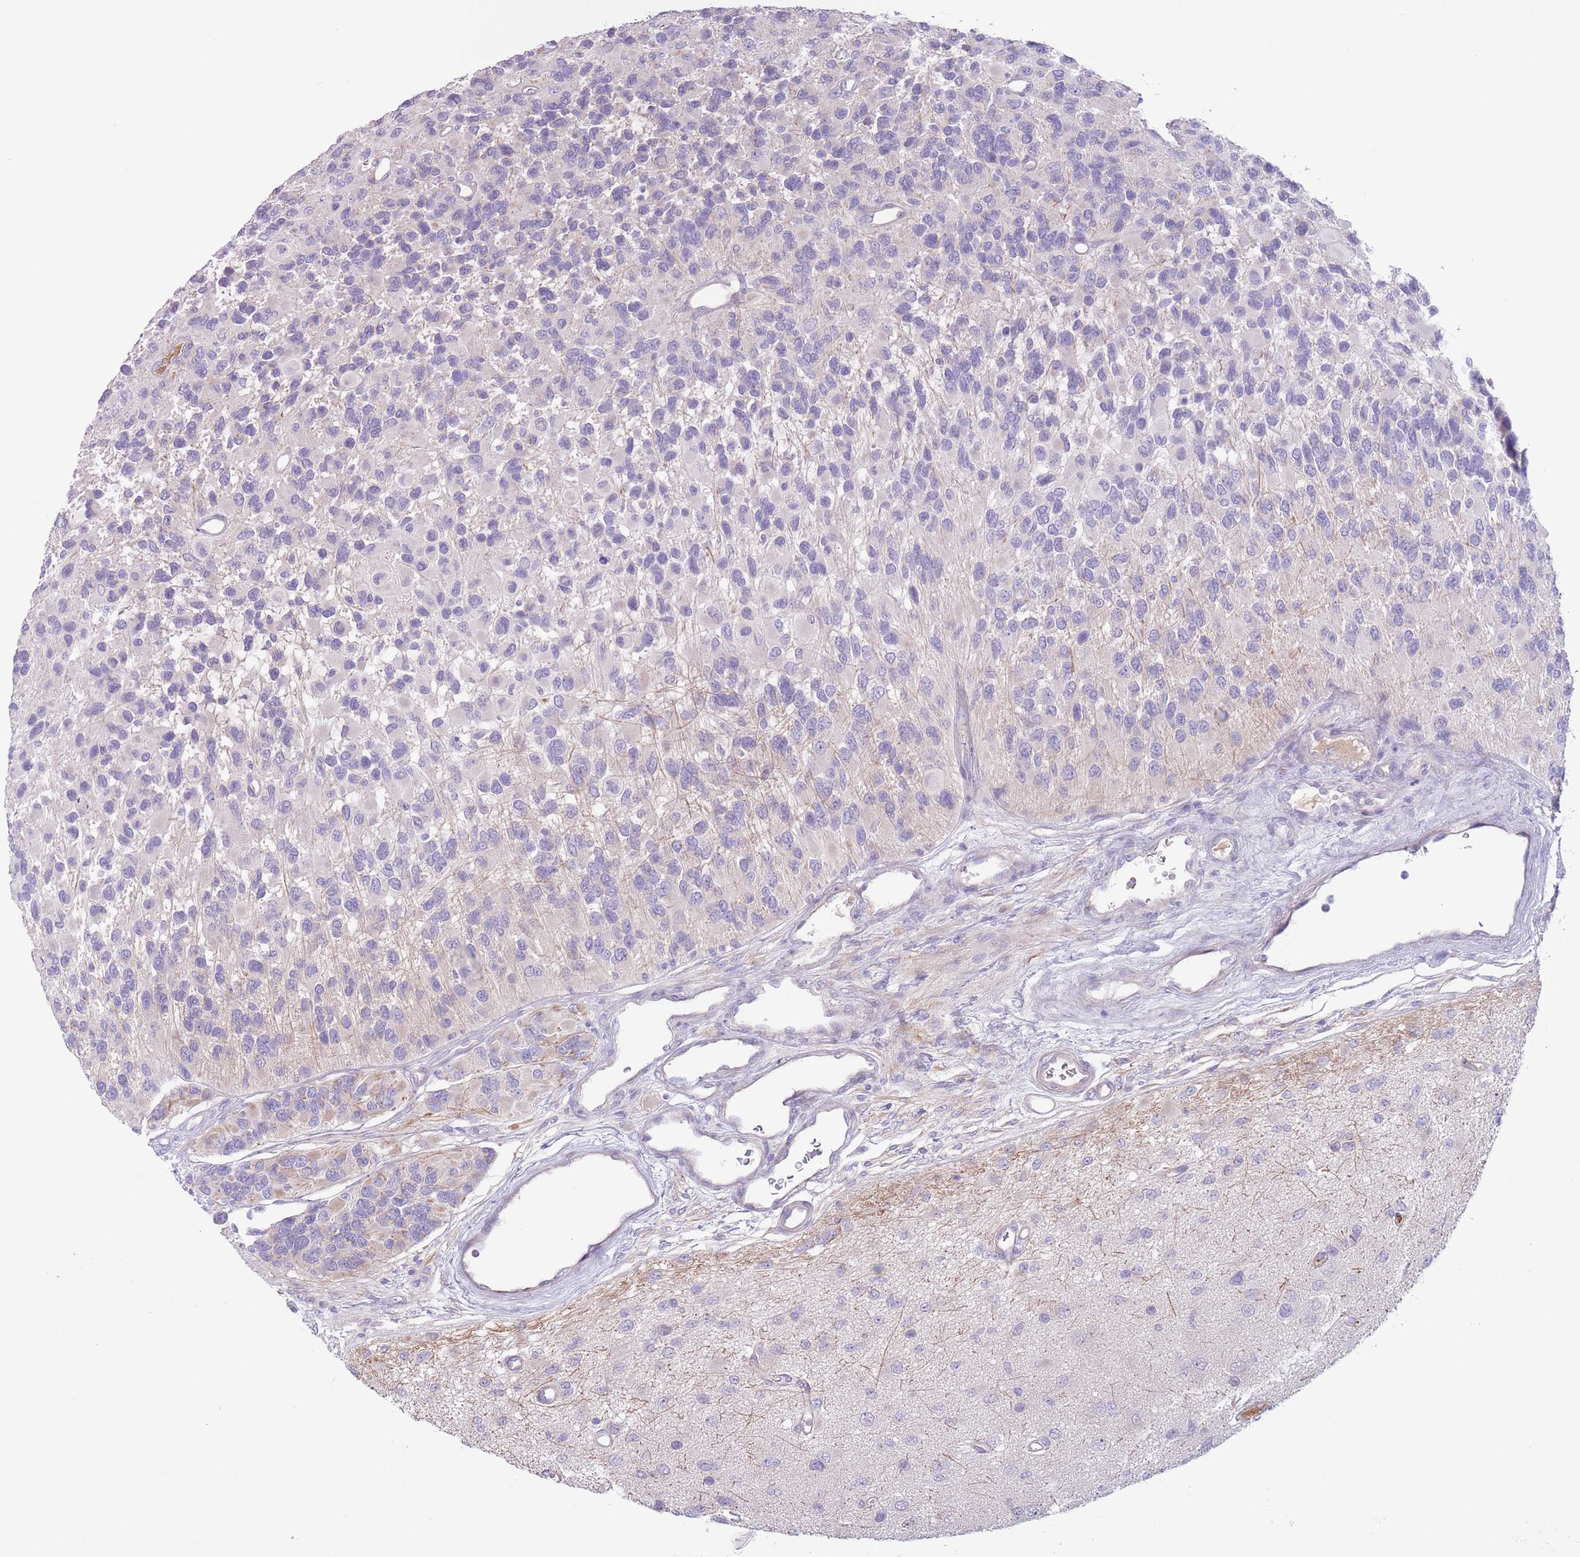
{"staining": {"intensity": "negative", "quantity": "none", "location": "none"}, "tissue": "glioma", "cell_type": "Tumor cells", "image_type": "cancer", "snomed": [{"axis": "morphology", "description": "Glioma, malignant, High grade"}, {"axis": "topography", "description": "Brain"}], "caption": "A photomicrograph of human malignant glioma (high-grade) is negative for staining in tumor cells.", "gene": "CFH", "patient": {"sex": "male", "age": 77}}